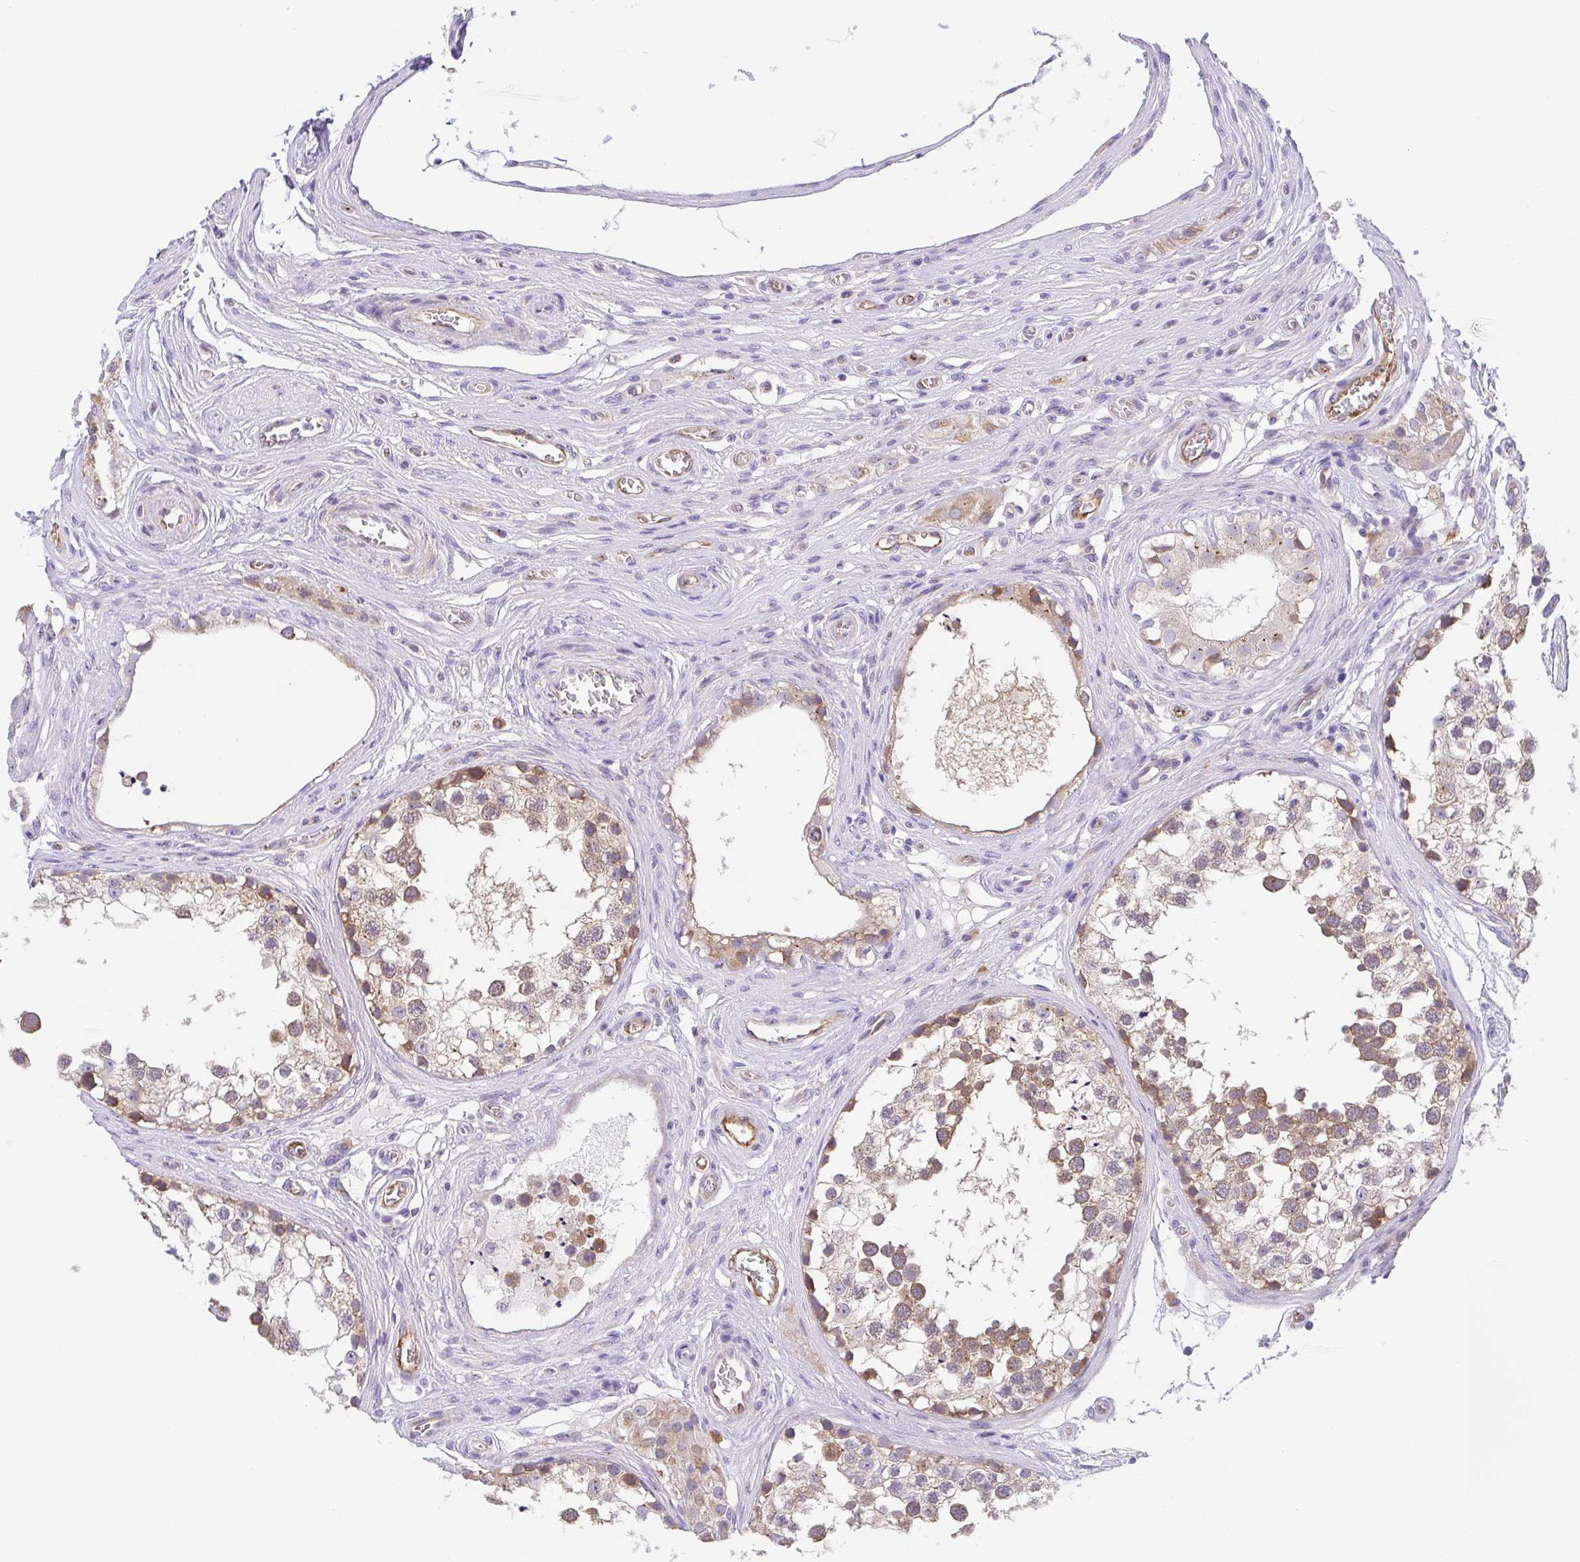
{"staining": {"intensity": "moderate", "quantity": ">75%", "location": "cytoplasmic/membranous"}, "tissue": "testis", "cell_type": "Cells in seminiferous ducts", "image_type": "normal", "snomed": [{"axis": "morphology", "description": "Normal tissue, NOS"}, {"axis": "morphology", "description": "Seminoma, NOS"}, {"axis": "topography", "description": "Testis"}], "caption": "High-power microscopy captured an IHC photomicrograph of benign testis, revealing moderate cytoplasmic/membranous expression in approximately >75% of cells in seminiferous ducts. Immunohistochemistry stains the protein of interest in brown and the nuclei are stained blue.", "gene": "SLC13A1", "patient": {"sex": "male", "age": 65}}